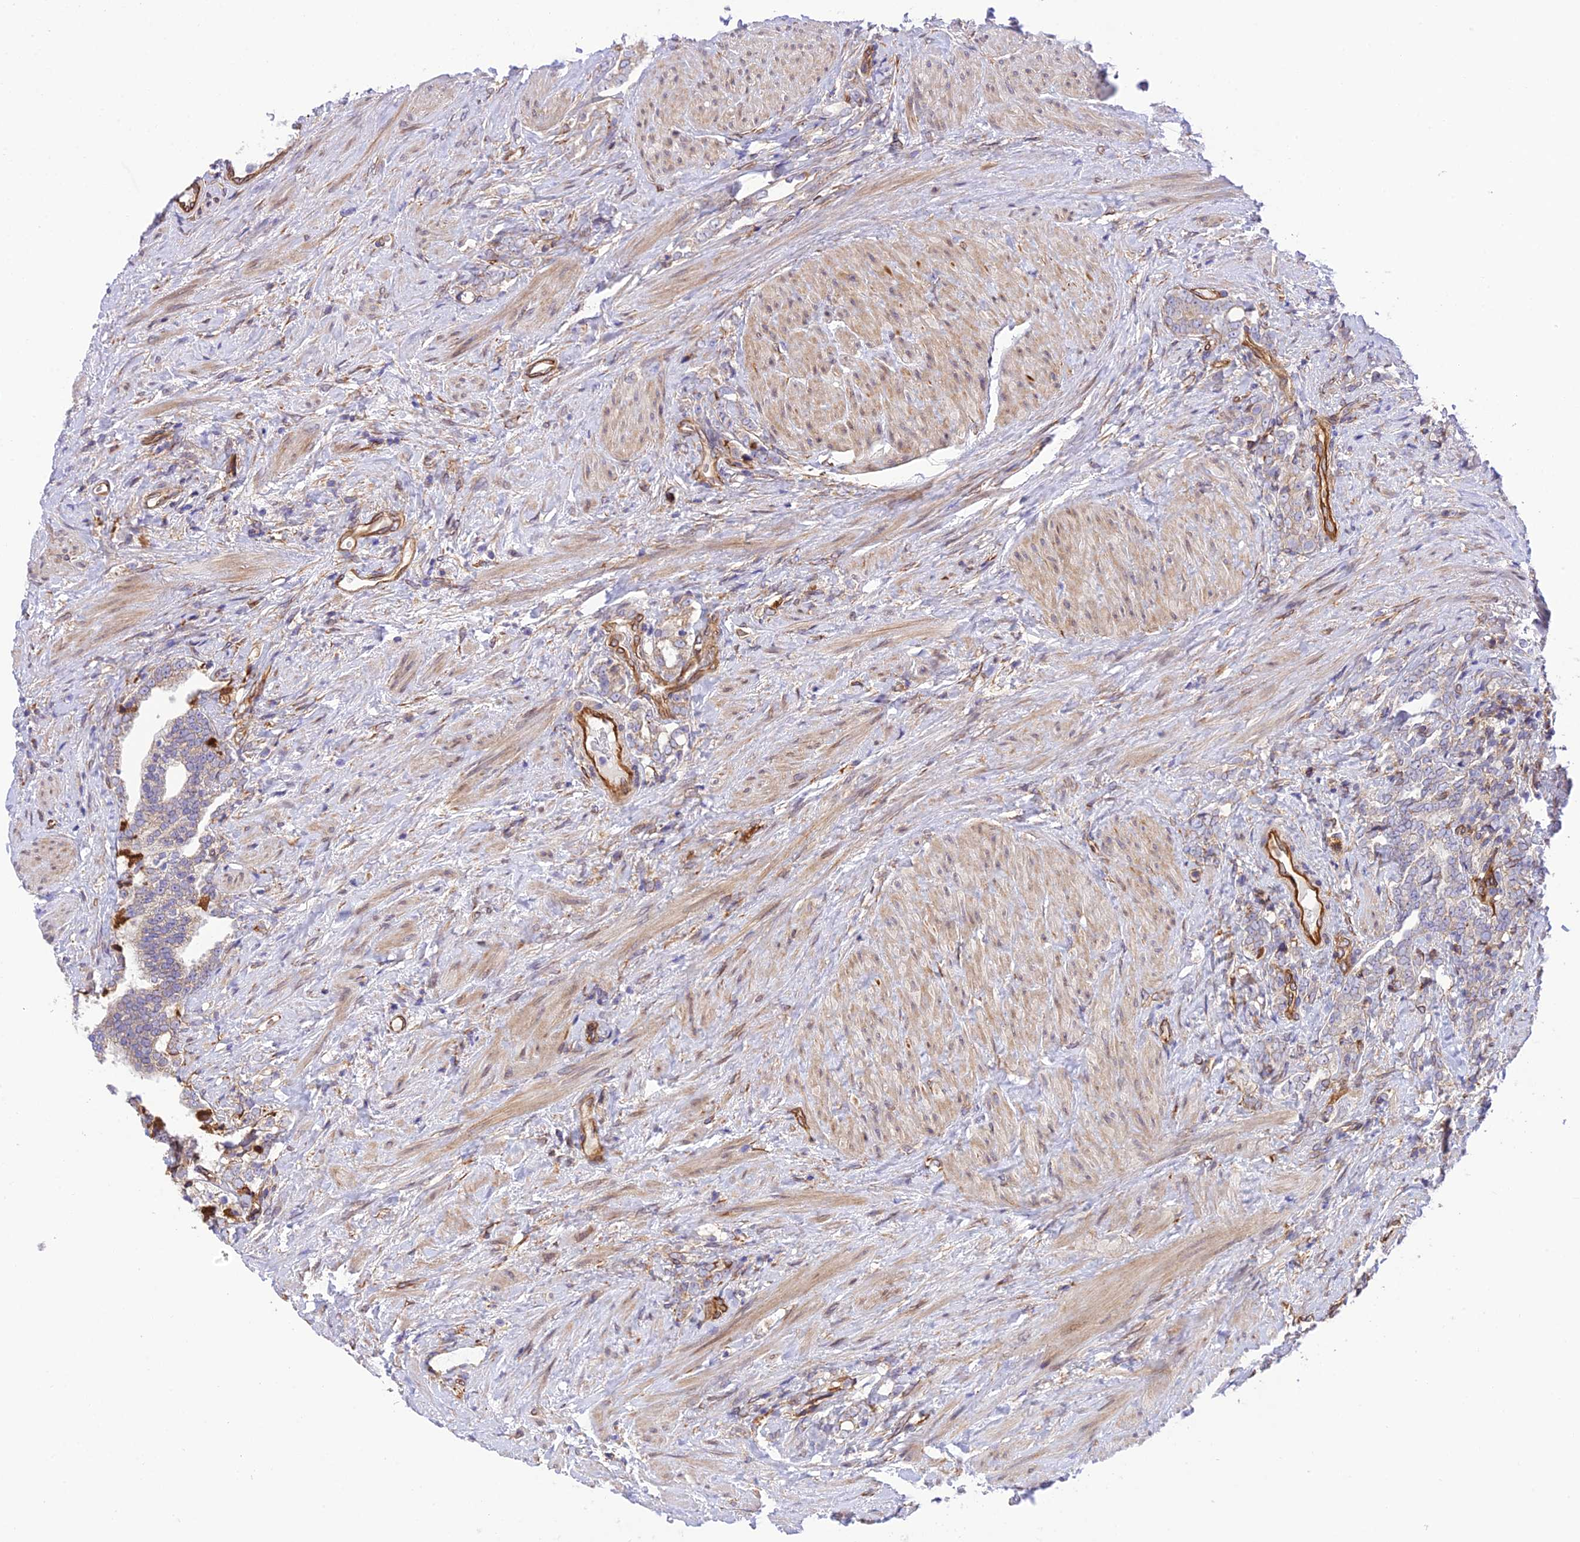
{"staining": {"intensity": "negative", "quantity": "none", "location": "none"}, "tissue": "prostate cancer", "cell_type": "Tumor cells", "image_type": "cancer", "snomed": [{"axis": "morphology", "description": "Adenocarcinoma, High grade"}, {"axis": "topography", "description": "Prostate"}], "caption": "This is an immunohistochemistry histopathology image of human prostate cancer (adenocarcinoma (high-grade)). There is no staining in tumor cells.", "gene": "EXOC3L4", "patient": {"sex": "male", "age": 64}}